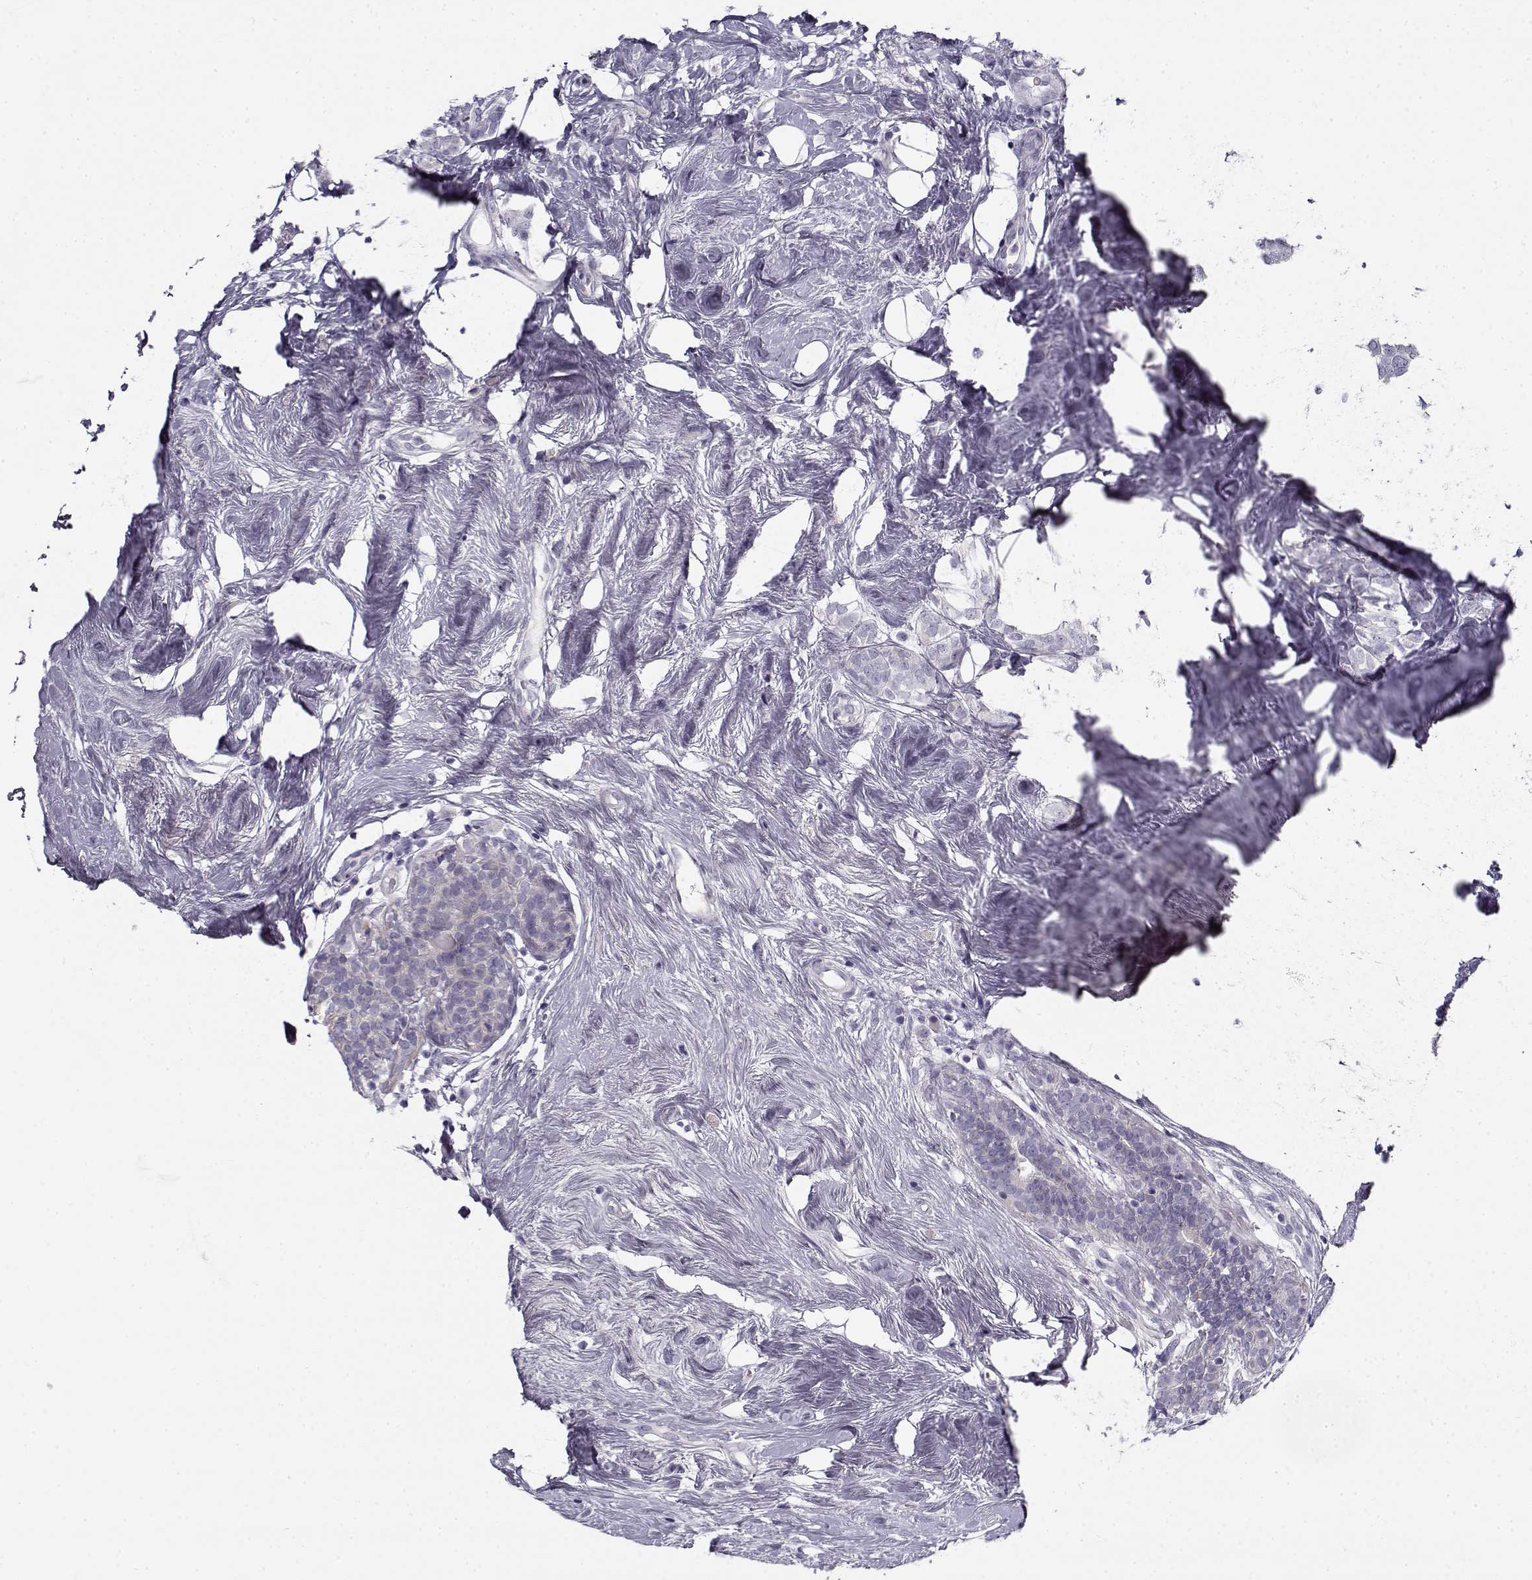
{"staining": {"intensity": "negative", "quantity": "none", "location": "none"}, "tissue": "breast cancer", "cell_type": "Tumor cells", "image_type": "cancer", "snomed": [{"axis": "morphology", "description": "Lobular carcinoma"}, {"axis": "topography", "description": "Breast"}], "caption": "There is no significant positivity in tumor cells of breast cancer.", "gene": "CREB3L3", "patient": {"sex": "female", "age": 49}}